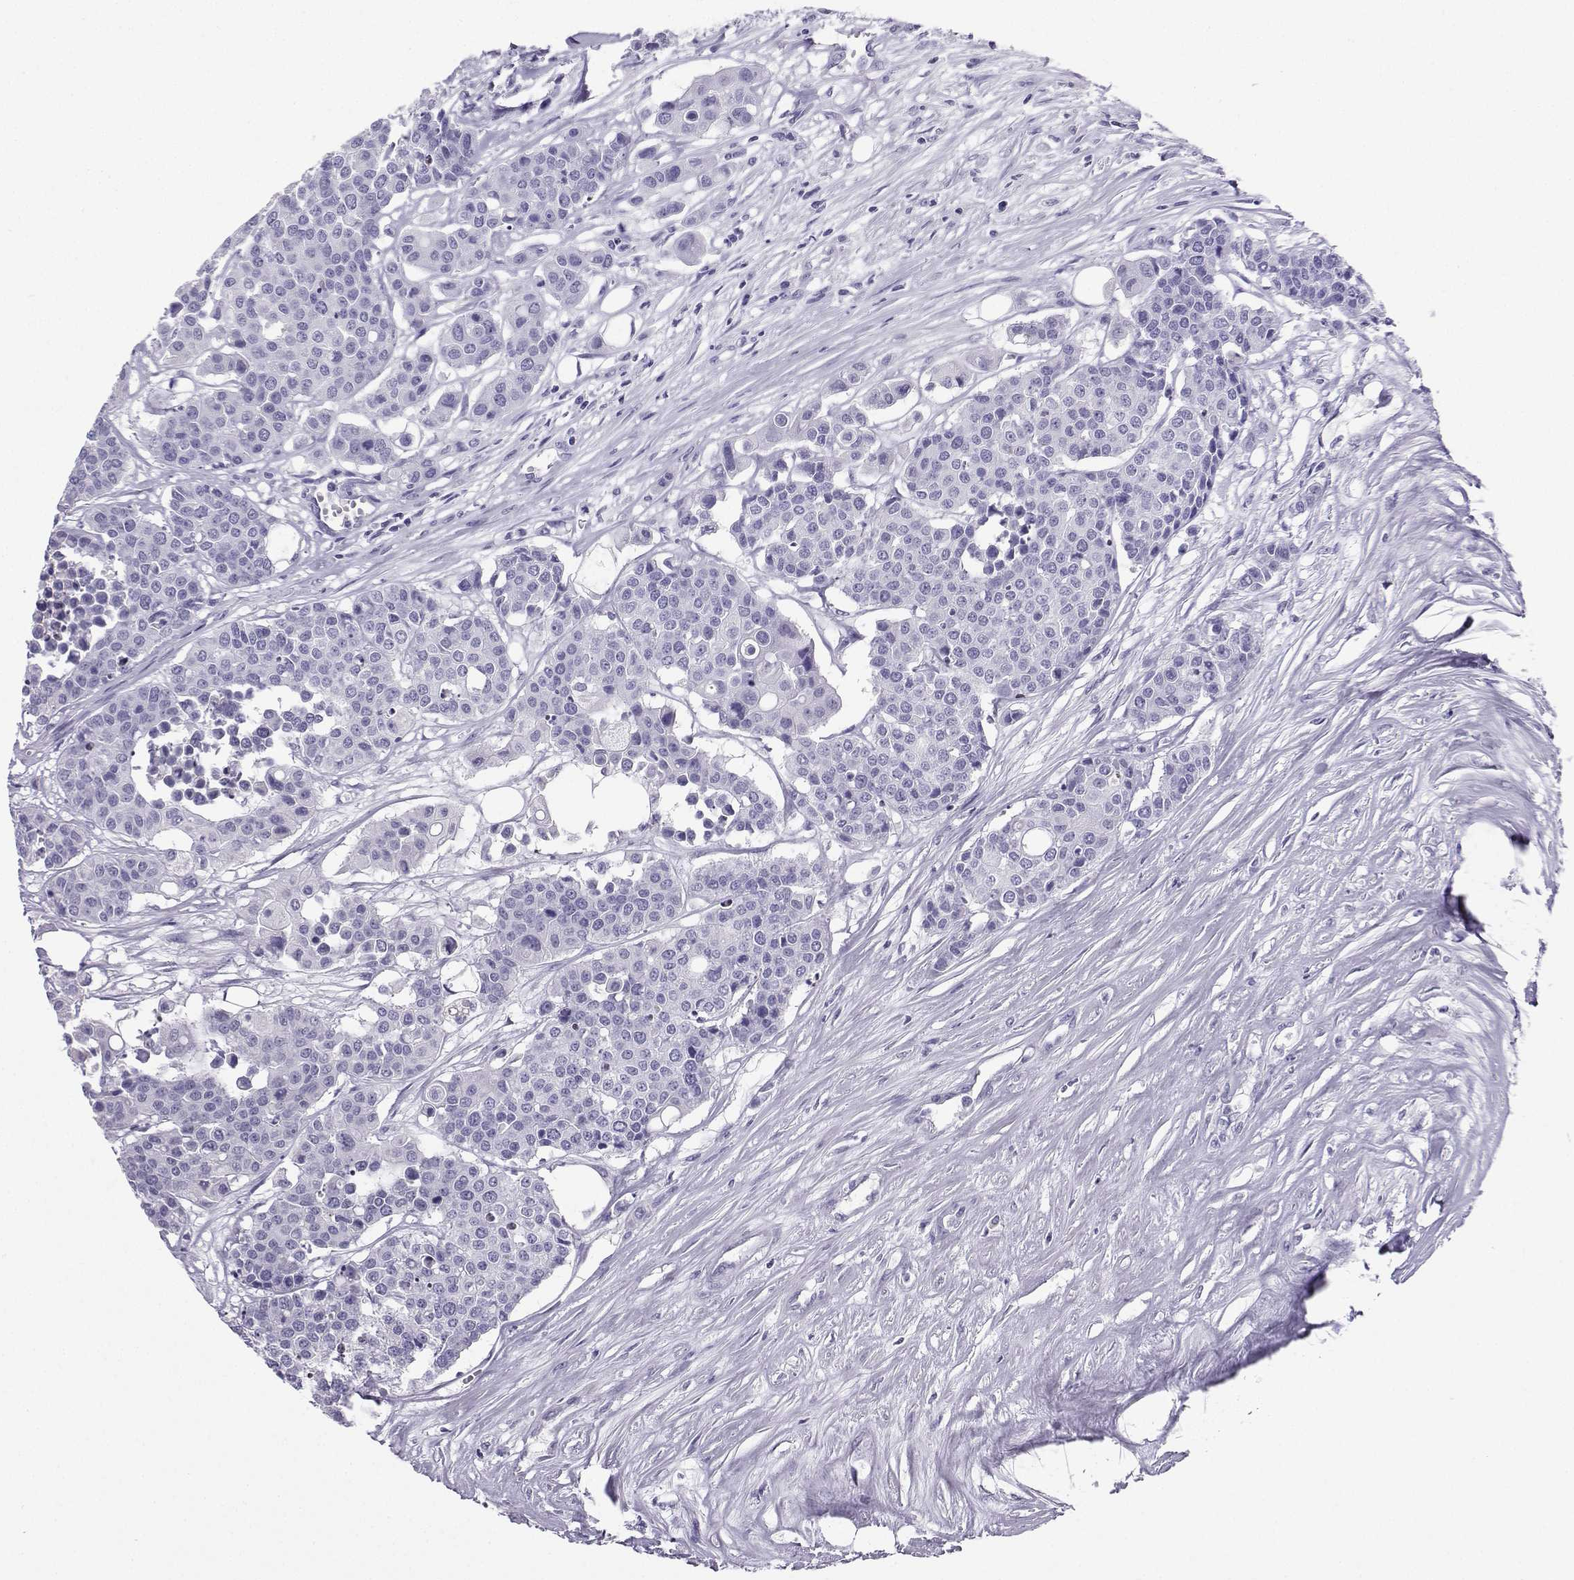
{"staining": {"intensity": "negative", "quantity": "none", "location": "none"}, "tissue": "carcinoid", "cell_type": "Tumor cells", "image_type": "cancer", "snomed": [{"axis": "morphology", "description": "Carcinoid, malignant, NOS"}, {"axis": "topography", "description": "Colon"}], "caption": "An IHC photomicrograph of malignant carcinoid is shown. There is no staining in tumor cells of malignant carcinoid.", "gene": "SLC18A2", "patient": {"sex": "male", "age": 81}}